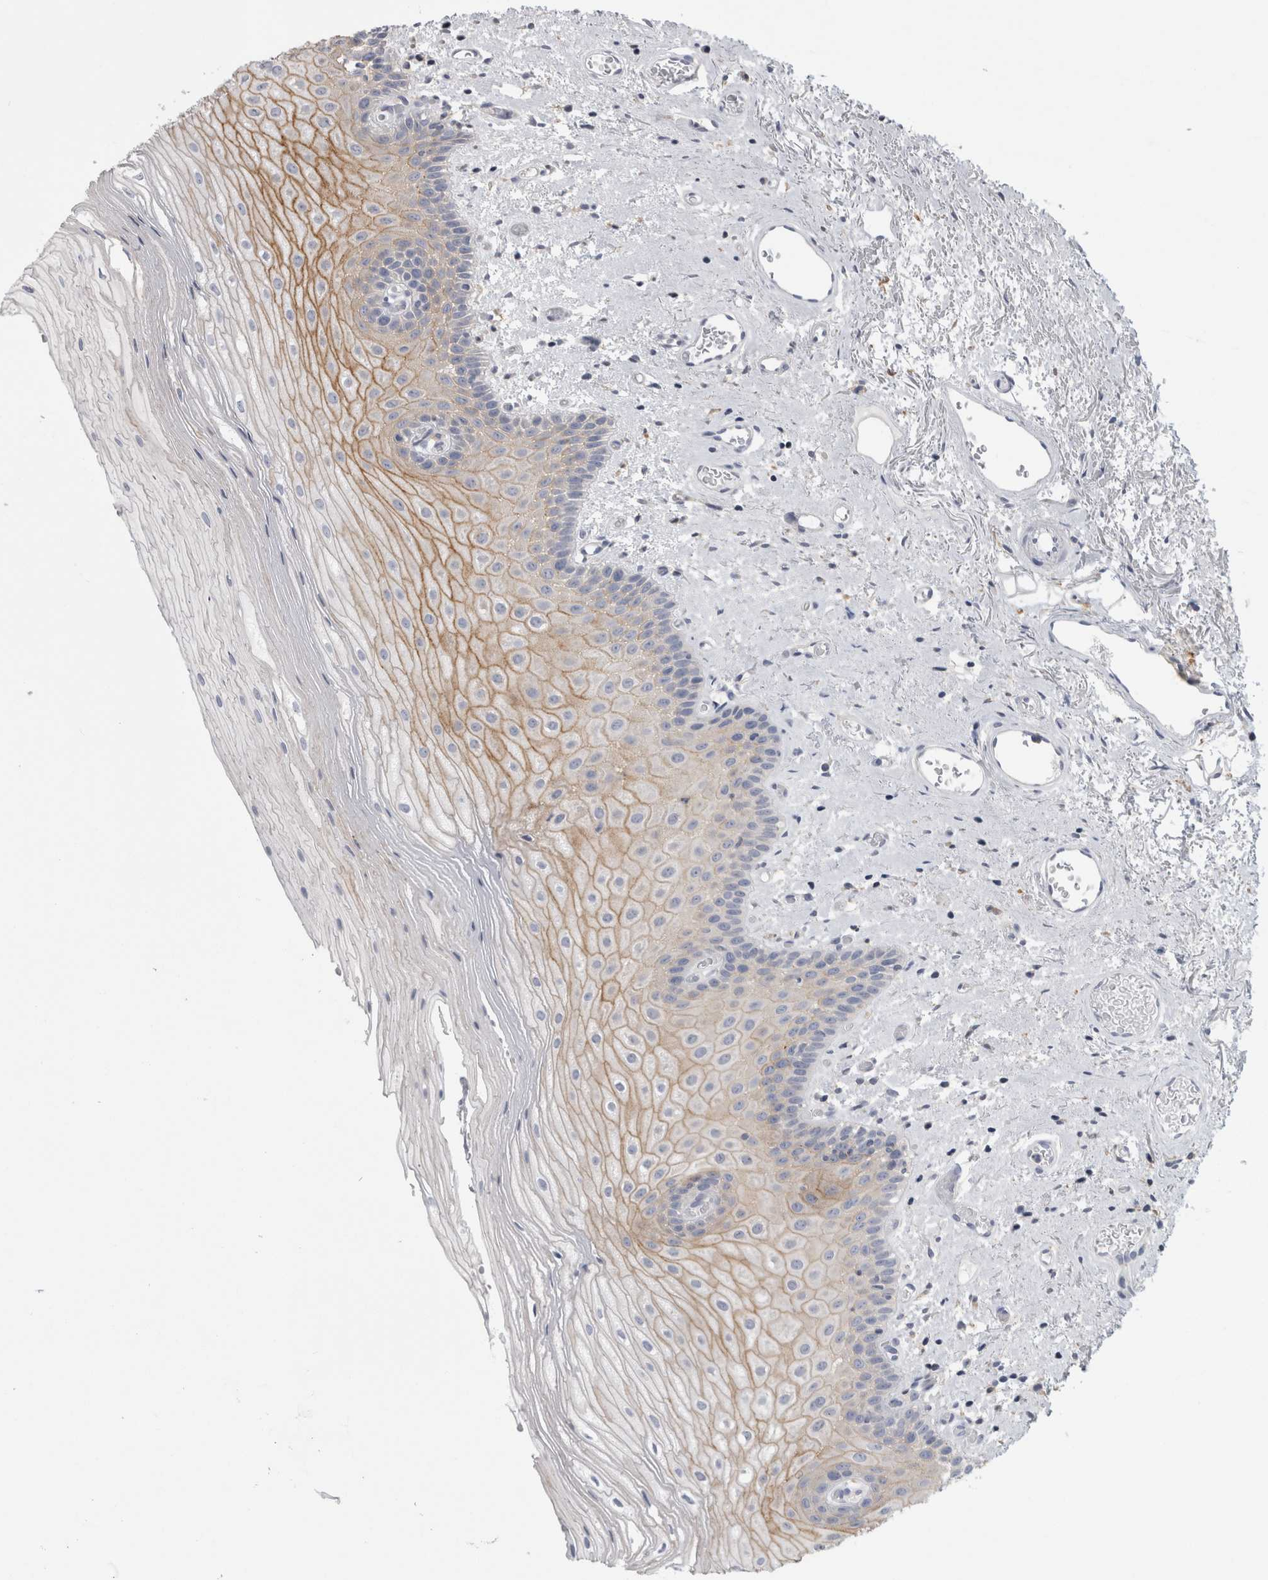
{"staining": {"intensity": "weak", "quantity": "25%-75%", "location": "cytoplasmic/membranous"}, "tissue": "oral mucosa", "cell_type": "Squamous epithelial cells", "image_type": "normal", "snomed": [{"axis": "morphology", "description": "Normal tissue, NOS"}, {"axis": "topography", "description": "Oral tissue"}], "caption": "Immunohistochemistry staining of normal oral mucosa, which displays low levels of weak cytoplasmic/membranous staining in about 25%-75% of squamous epithelial cells indicating weak cytoplasmic/membranous protein staining. The staining was performed using DAB (brown) for protein detection and nuclei were counterstained in hematoxylin (blue).", "gene": "ANKFY1", "patient": {"sex": "male", "age": 52}}